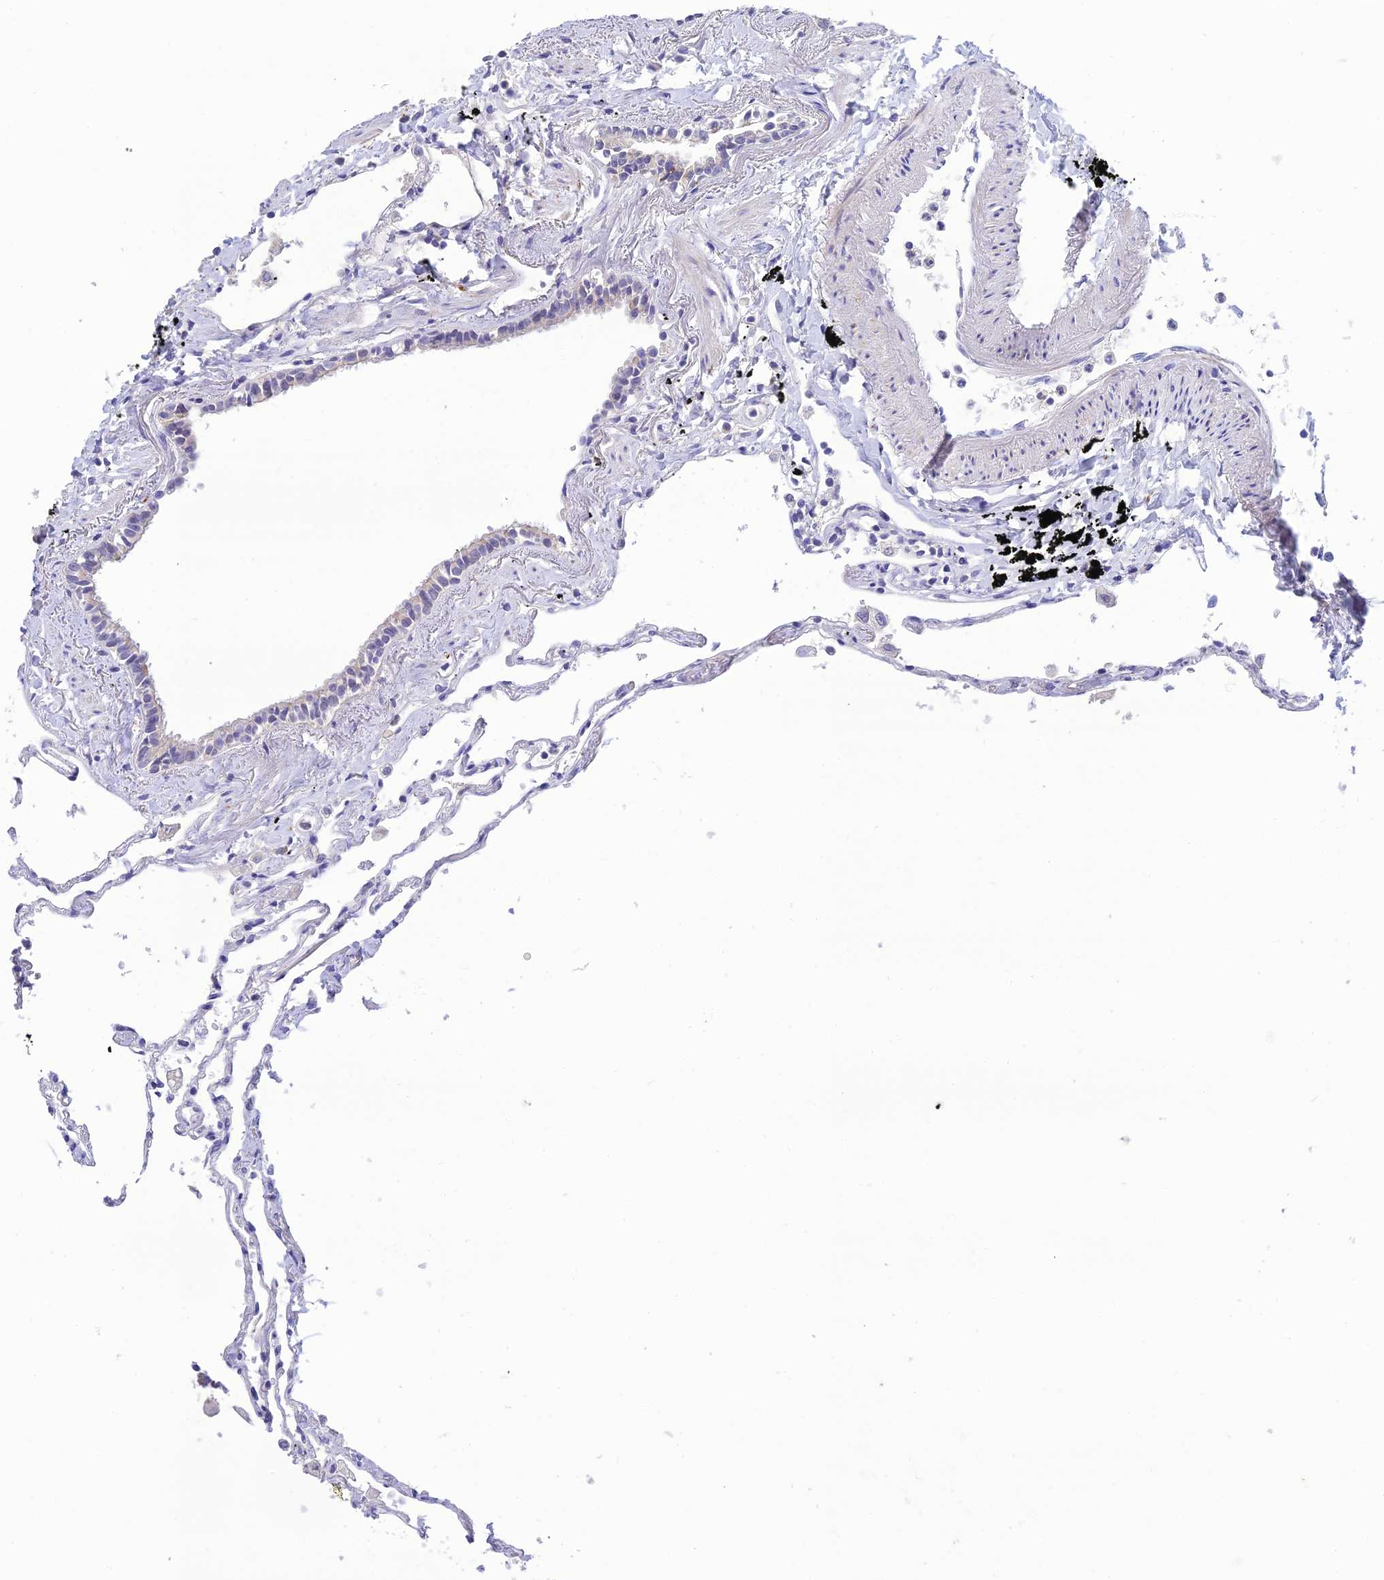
{"staining": {"intensity": "negative", "quantity": "none", "location": "none"}, "tissue": "lung", "cell_type": "Alveolar cells", "image_type": "normal", "snomed": [{"axis": "morphology", "description": "Normal tissue, NOS"}, {"axis": "topography", "description": "Lung"}], "caption": "DAB (3,3'-diaminobenzidine) immunohistochemical staining of benign human lung reveals no significant positivity in alveolar cells. (Brightfield microscopy of DAB immunohistochemistry (IHC) at high magnification).", "gene": "XPO7", "patient": {"sex": "female", "age": 67}}